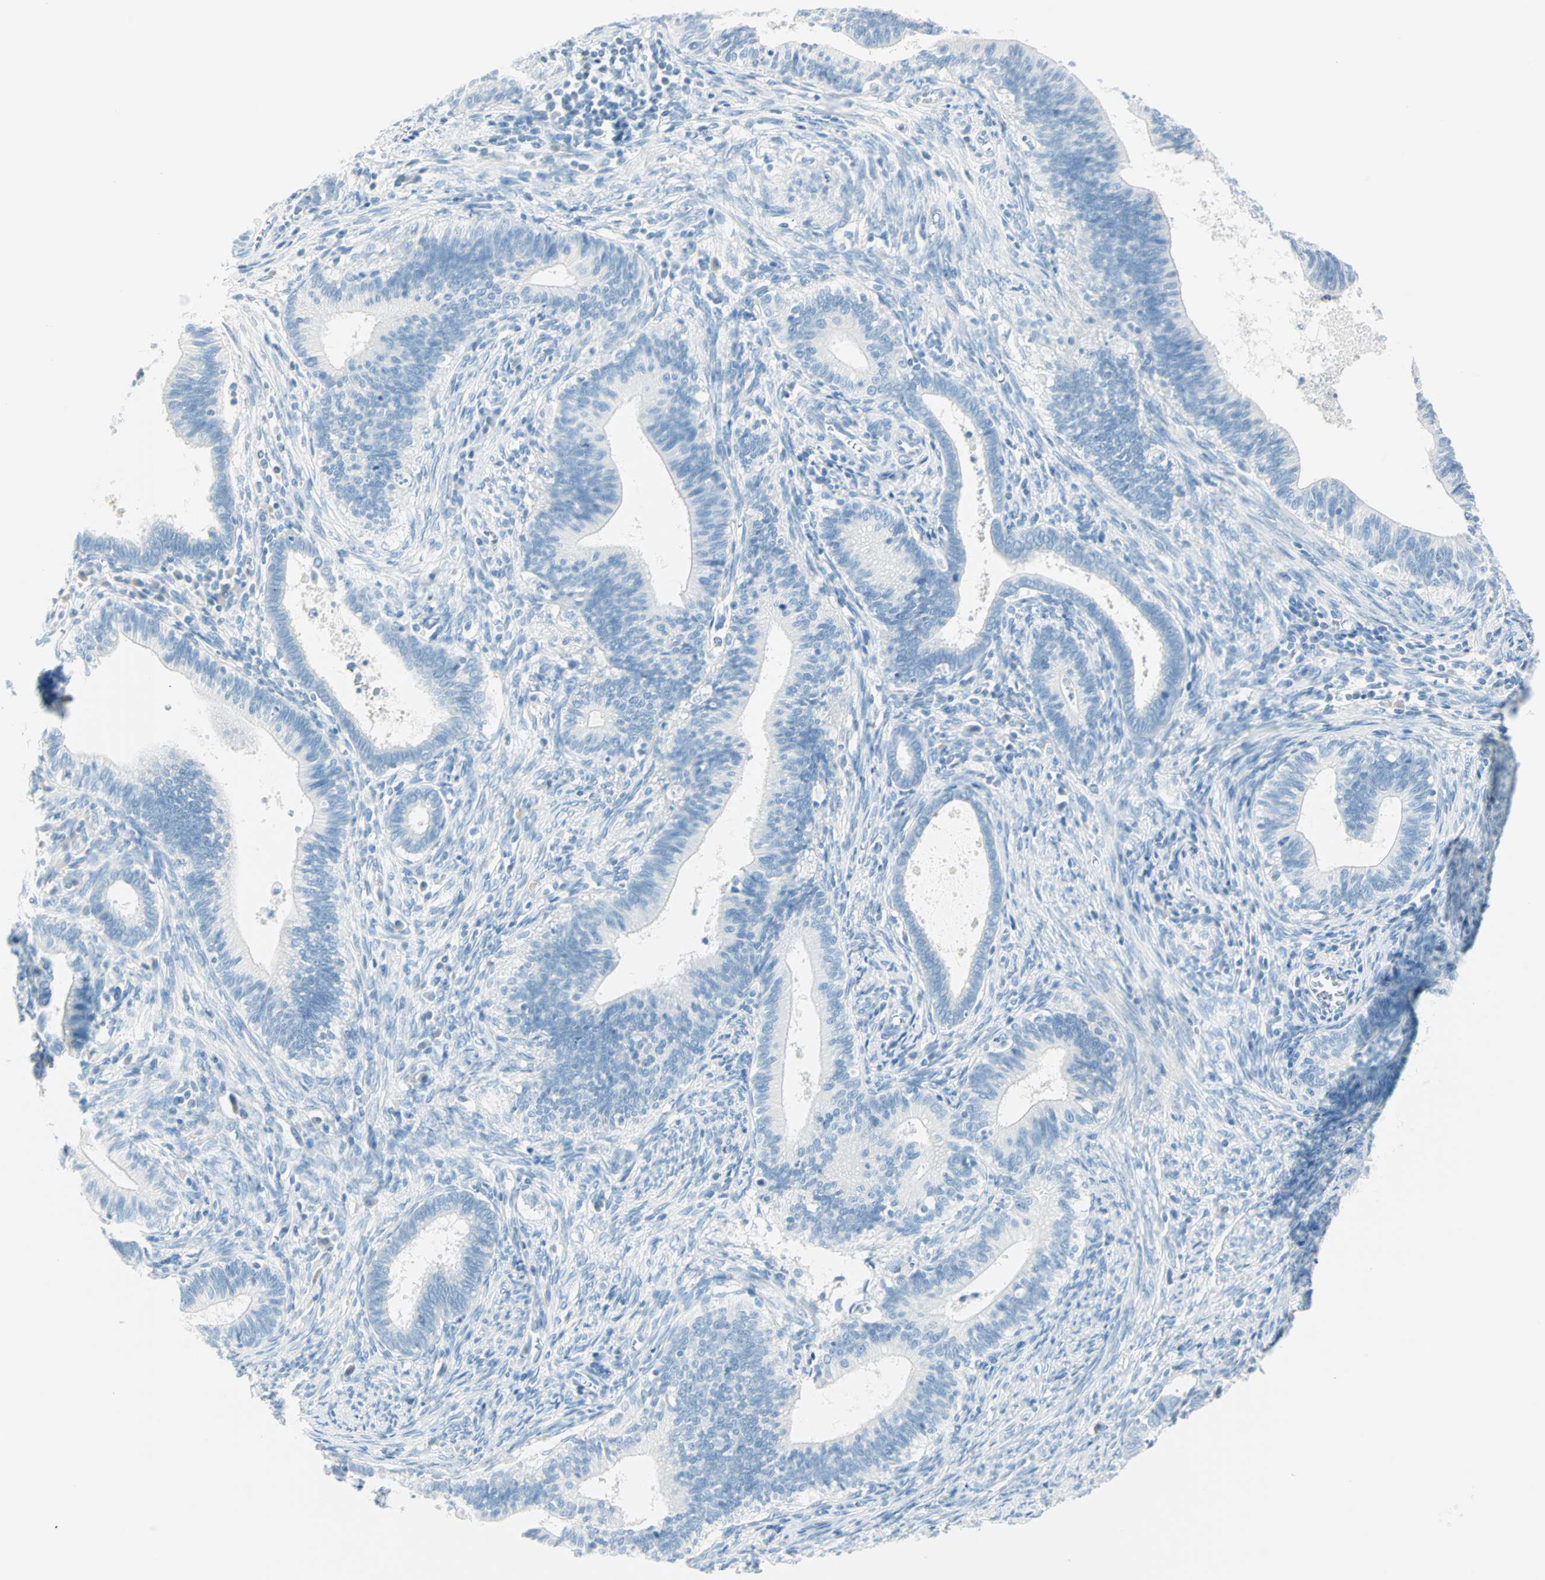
{"staining": {"intensity": "negative", "quantity": "none", "location": "none"}, "tissue": "cervical cancer", "cell_type": "Tumor cells", "image_type": "cancer", "snomed": [{"axis": "morphology", "description": "Adenocarcinoma, NOS"}, {"axis": "topography", "description": "Cervix"}], "caption": "Immunohistochemistry of human cervical cancer (adenocarcinoma) exhibits no staining in tumor cells.", "gene": "NES", "patient": {"sex": "female", "age": 44}}